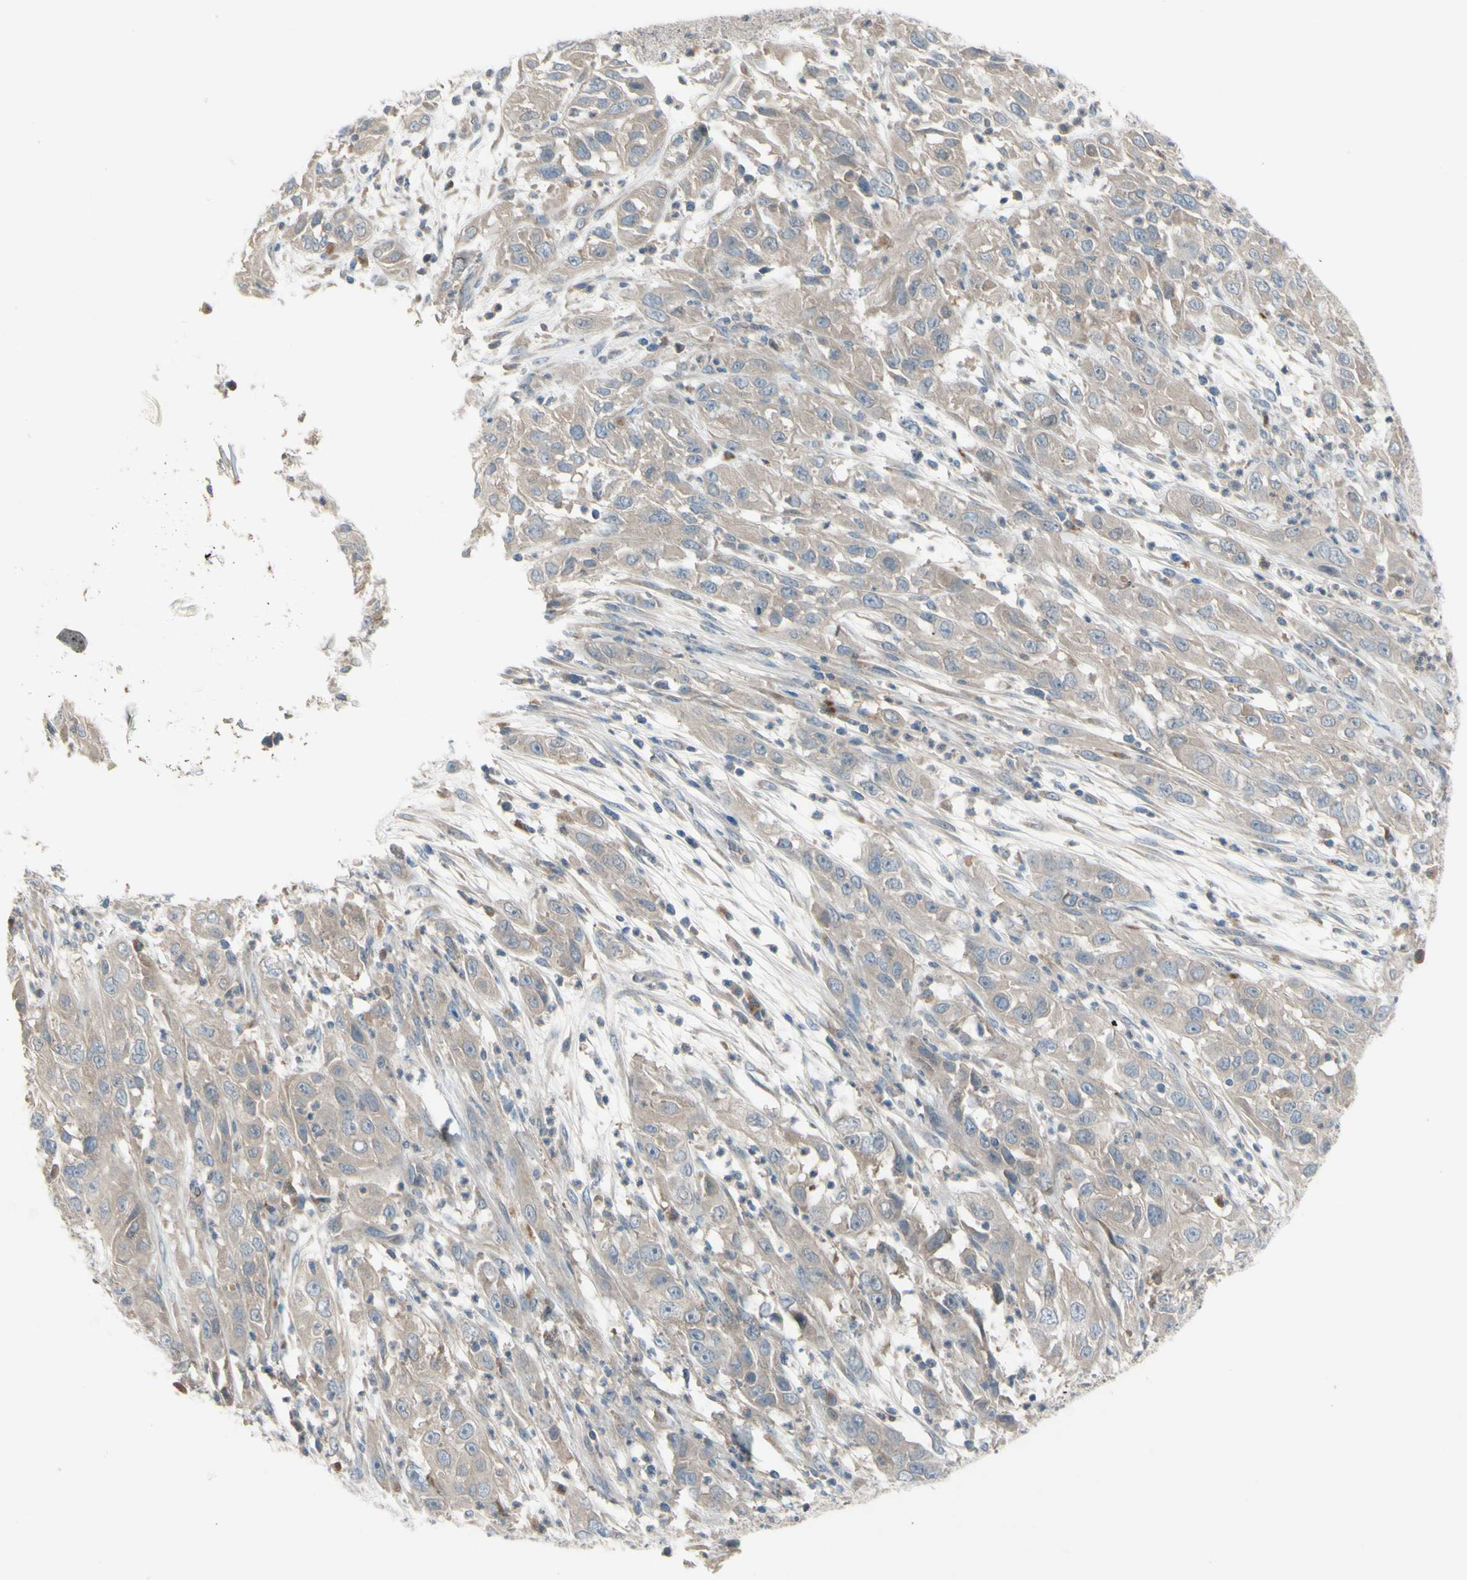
{"staining": {"intensity": "weak", "quantity": ">75%", "location": "cytoplasmic/membranous"}, "tissue": "cervical cancer", "cell_type": "Tumor cells", "image_type": "cancer", "snomed": [{"axis": "morphology", "description": "Squamous cell carcinoma, NOS"}, {"axis": "topography", "description": "Cervix"}], "caption": "Immunohistochemistry photomicrograph of cervical squamous cell carcinoma stained for a protein (brown), which reveals low levels of weak cytoplasmic/membranous positivity in approximately >75% of tumor cells.", "gene": "AFP", "patient": {"sex": "female", "age": 32}}